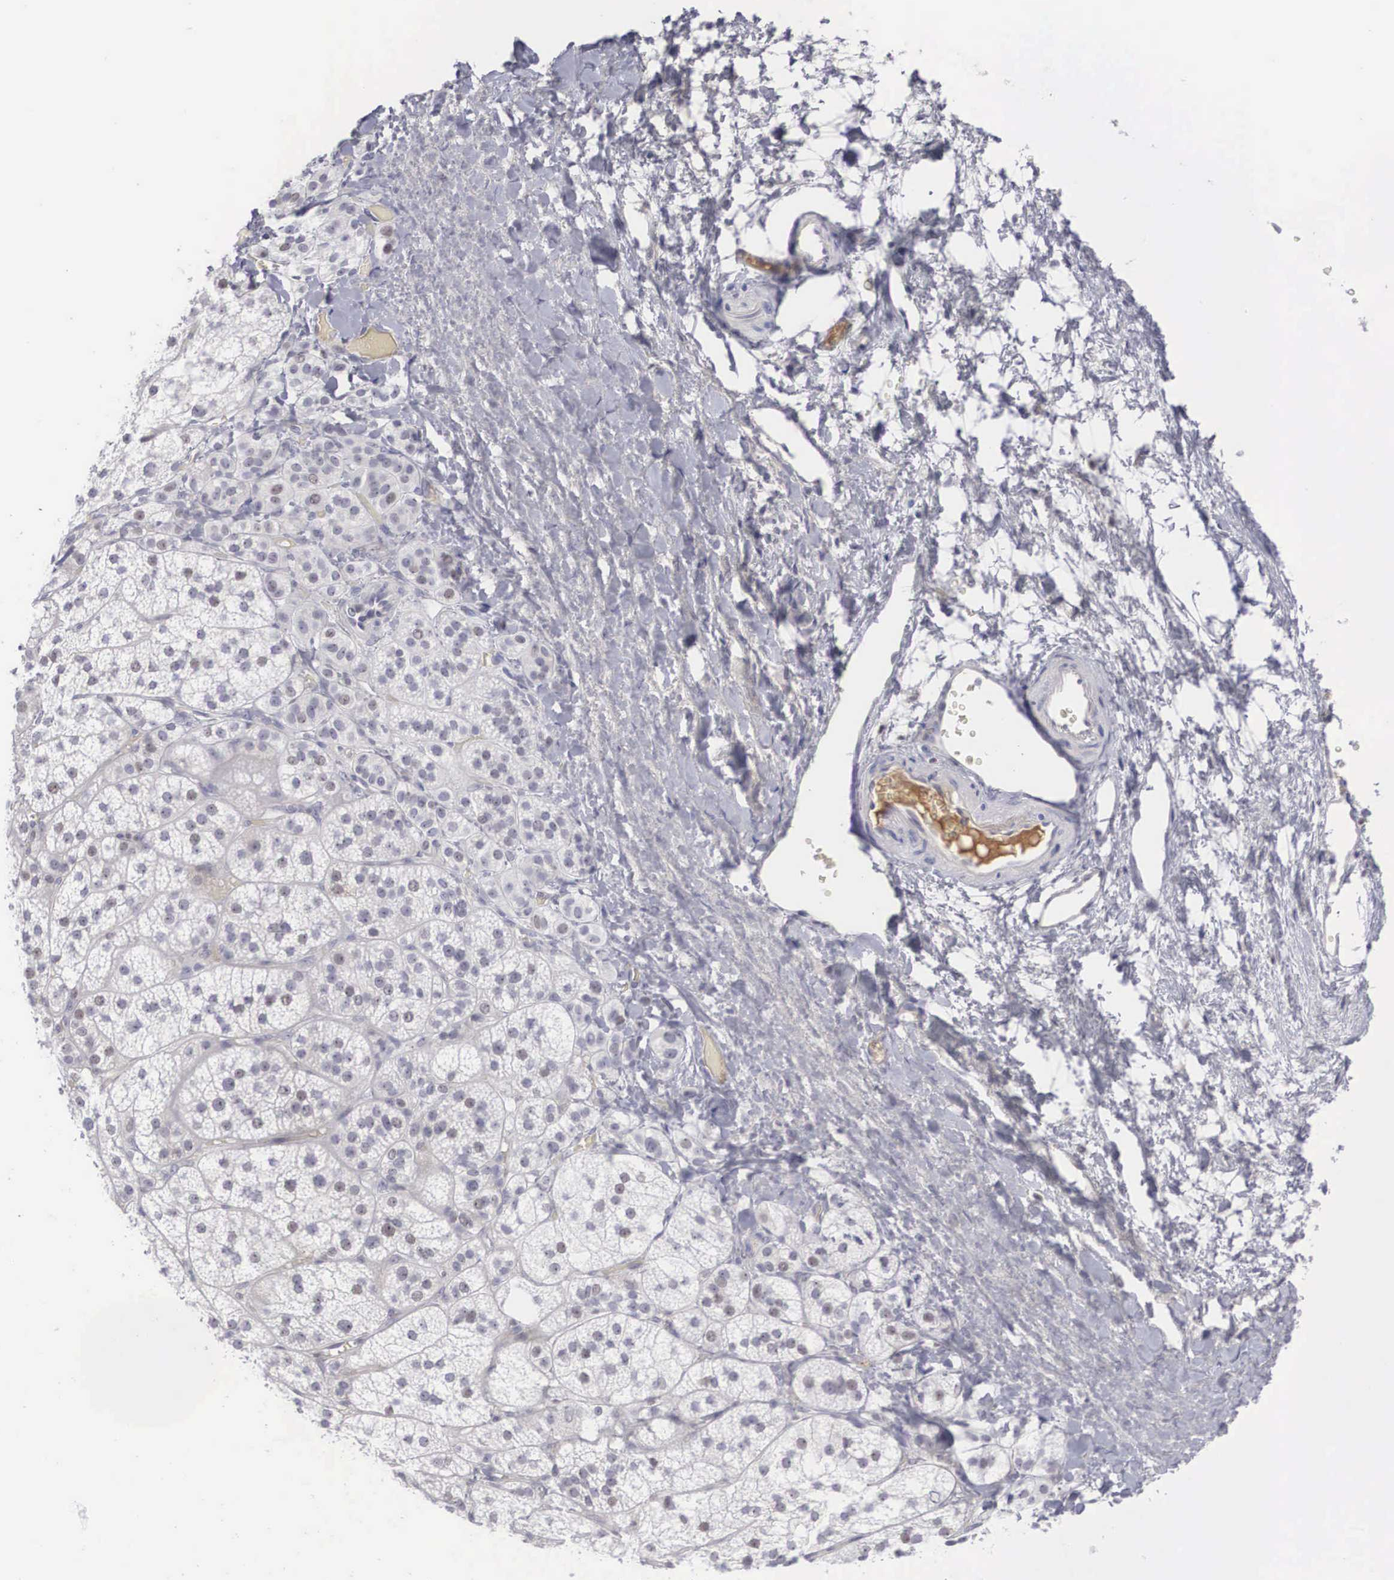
{"staining": {"intensity": "negative", "quantity": "none", "location": "none"}, "tissue": "adrenal gland", "cell_type": "Glandular cells", "image_type": "normal", "snomed": [{"axis": "morphology", "description": "Normal tissue, NOS"}, {"axis": "topography", "description": "Adrenal gland"}], "caption": "This image is of benign adrenal gland stained with immunohistochemistry (IHC) to label a protein in brown with the nuclei are counter-stained blue. There is no staining in glandular cells.", "gene": "RBPJ", "patient": {"sex": "female", "age": 60}}